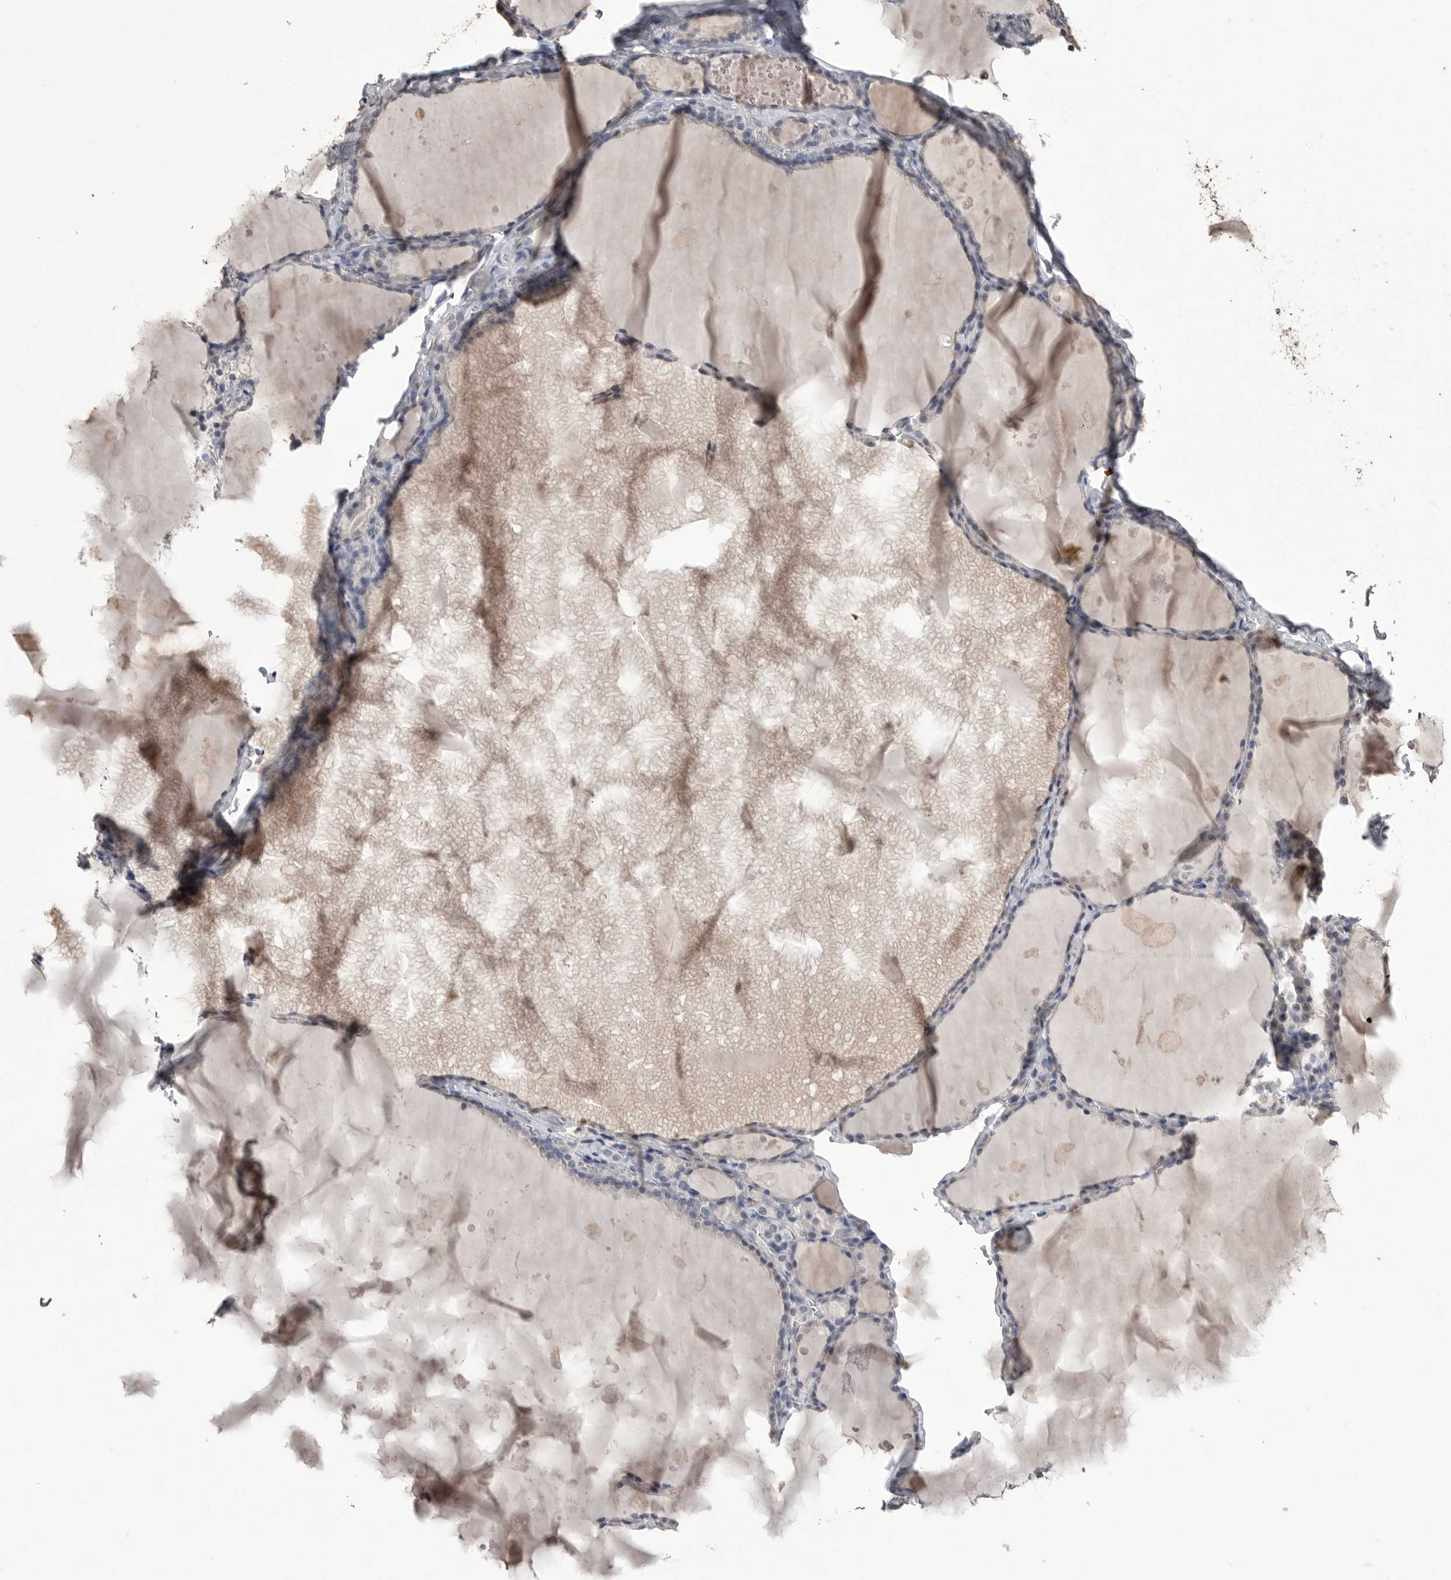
{"staining": {"intensity": "negative", "quantity": "none", "location": "none"}, "tissue": "thyroid gland", "cell_type": "Glandular cells", "image_type": "normal", "snomed": [{"axis": "morphology", "description": "Normal tissue, NOS"}, {"axis": "topography", "description": "Thyroid gland"}], "caption": "An image of thyroid gland stained for a protein reveals no brown staining in glandular cells. (Stains: DAB immunohistochemistry (IHC) with hematoxylin counter stain, Microscopy: brightfield microscopy at high magnification).", "gene": "MMP7", "patient": {"sex": "male", "age": 56}}